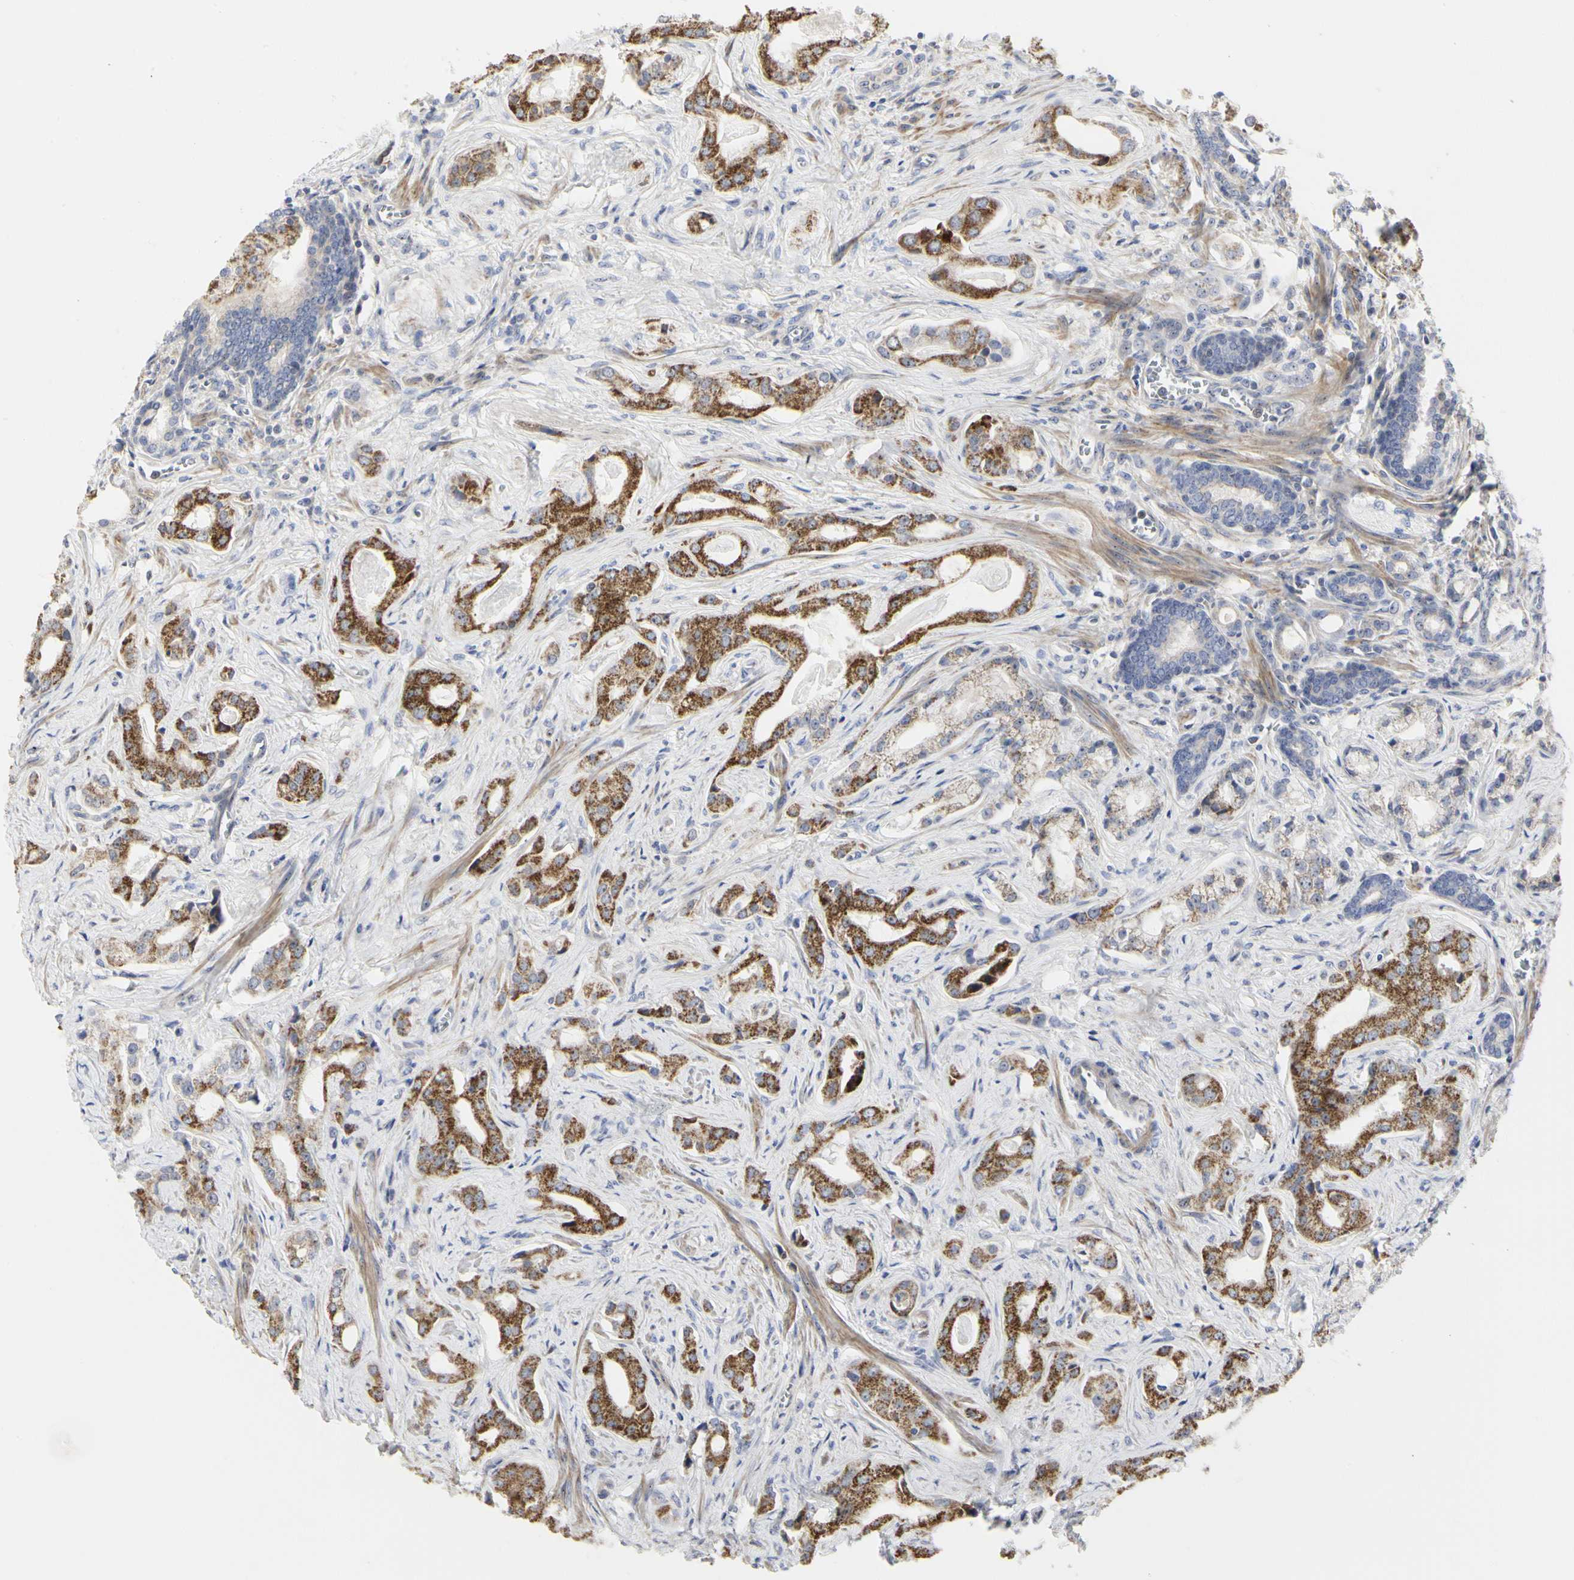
{"staining": {"intensity": "moderate", "quantity": "25%-75%", "location": "cytoplasmic/membranous"}, "tissue": "prostate cancer", "cell_type": "Tumor cells", "image_type": "cancer", "snomed": [{"axis": "morphology", "description": "Adenocarcinoma, Low grade"}, {"axis": "topography", "description": "Prostate"}], "caption": "An image of human prostate low-grade adenocarcinoma stained for a protein displays moderate cytoplasmic/membranous brown staining in tumor cells.", "gene": "SHANK2", "patient": {"sex": "male", "age": 59}}